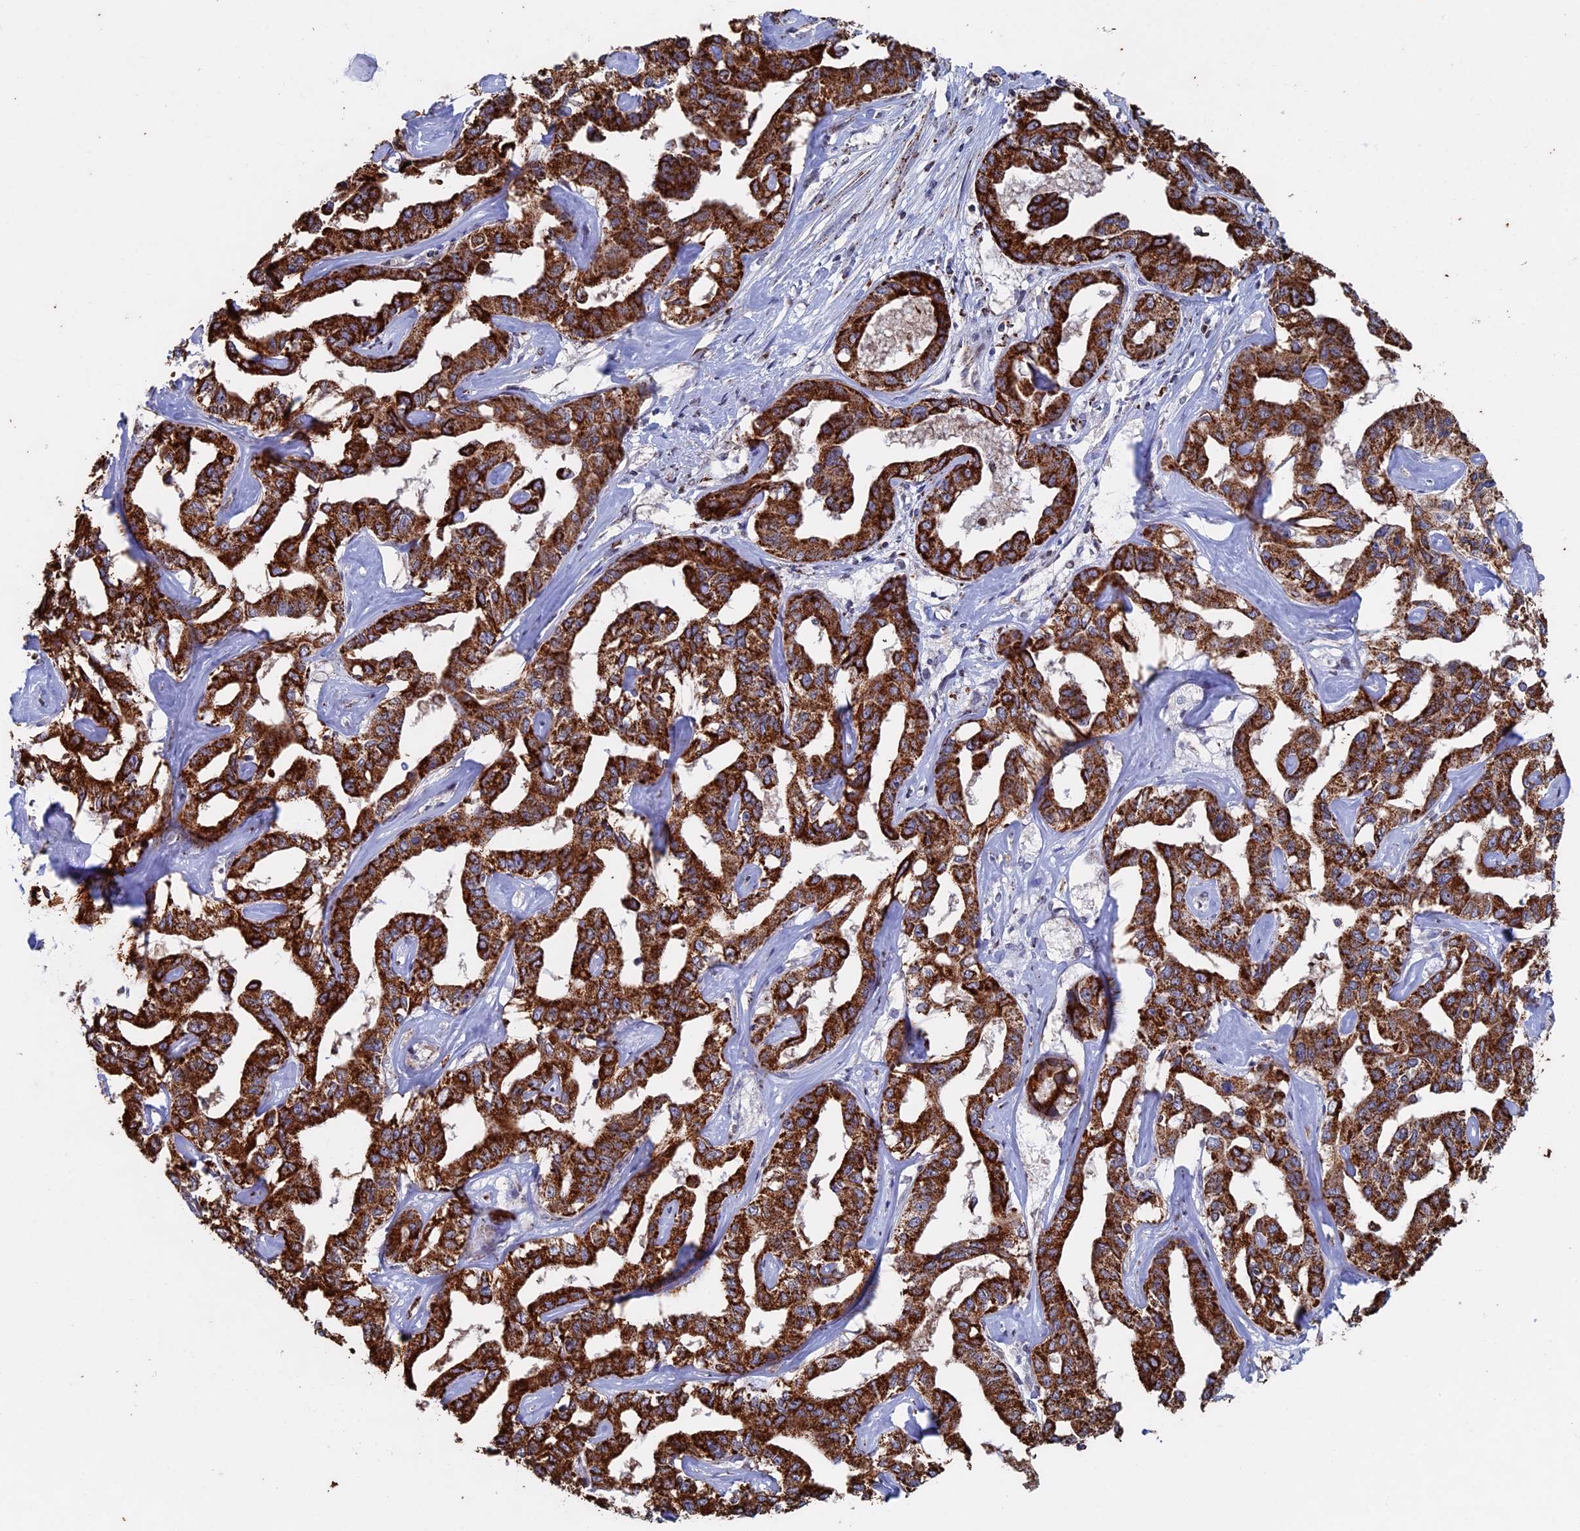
{"staining": {"intensity": "strong", "quantity": ">75%", "location": "cytoplasmic/membranous"}, "tissue": "liver cancer", "cell_type": "Tumor cells", "image_type": "cancer", "snomed": [{"axis": "morphology", "description": "Cholangiocarcinoma"}, {"axis": "topography", "description": "Liver"}], "caption": "Liver cancer stained for a protein demonstrates strong cytoplasmic/membranous positivity in tumor cells. (DAB IHC with brightfield microscopy, high magnification).", "gene": "SEC24D", "patient": {"sex": "male", "age": 59}}